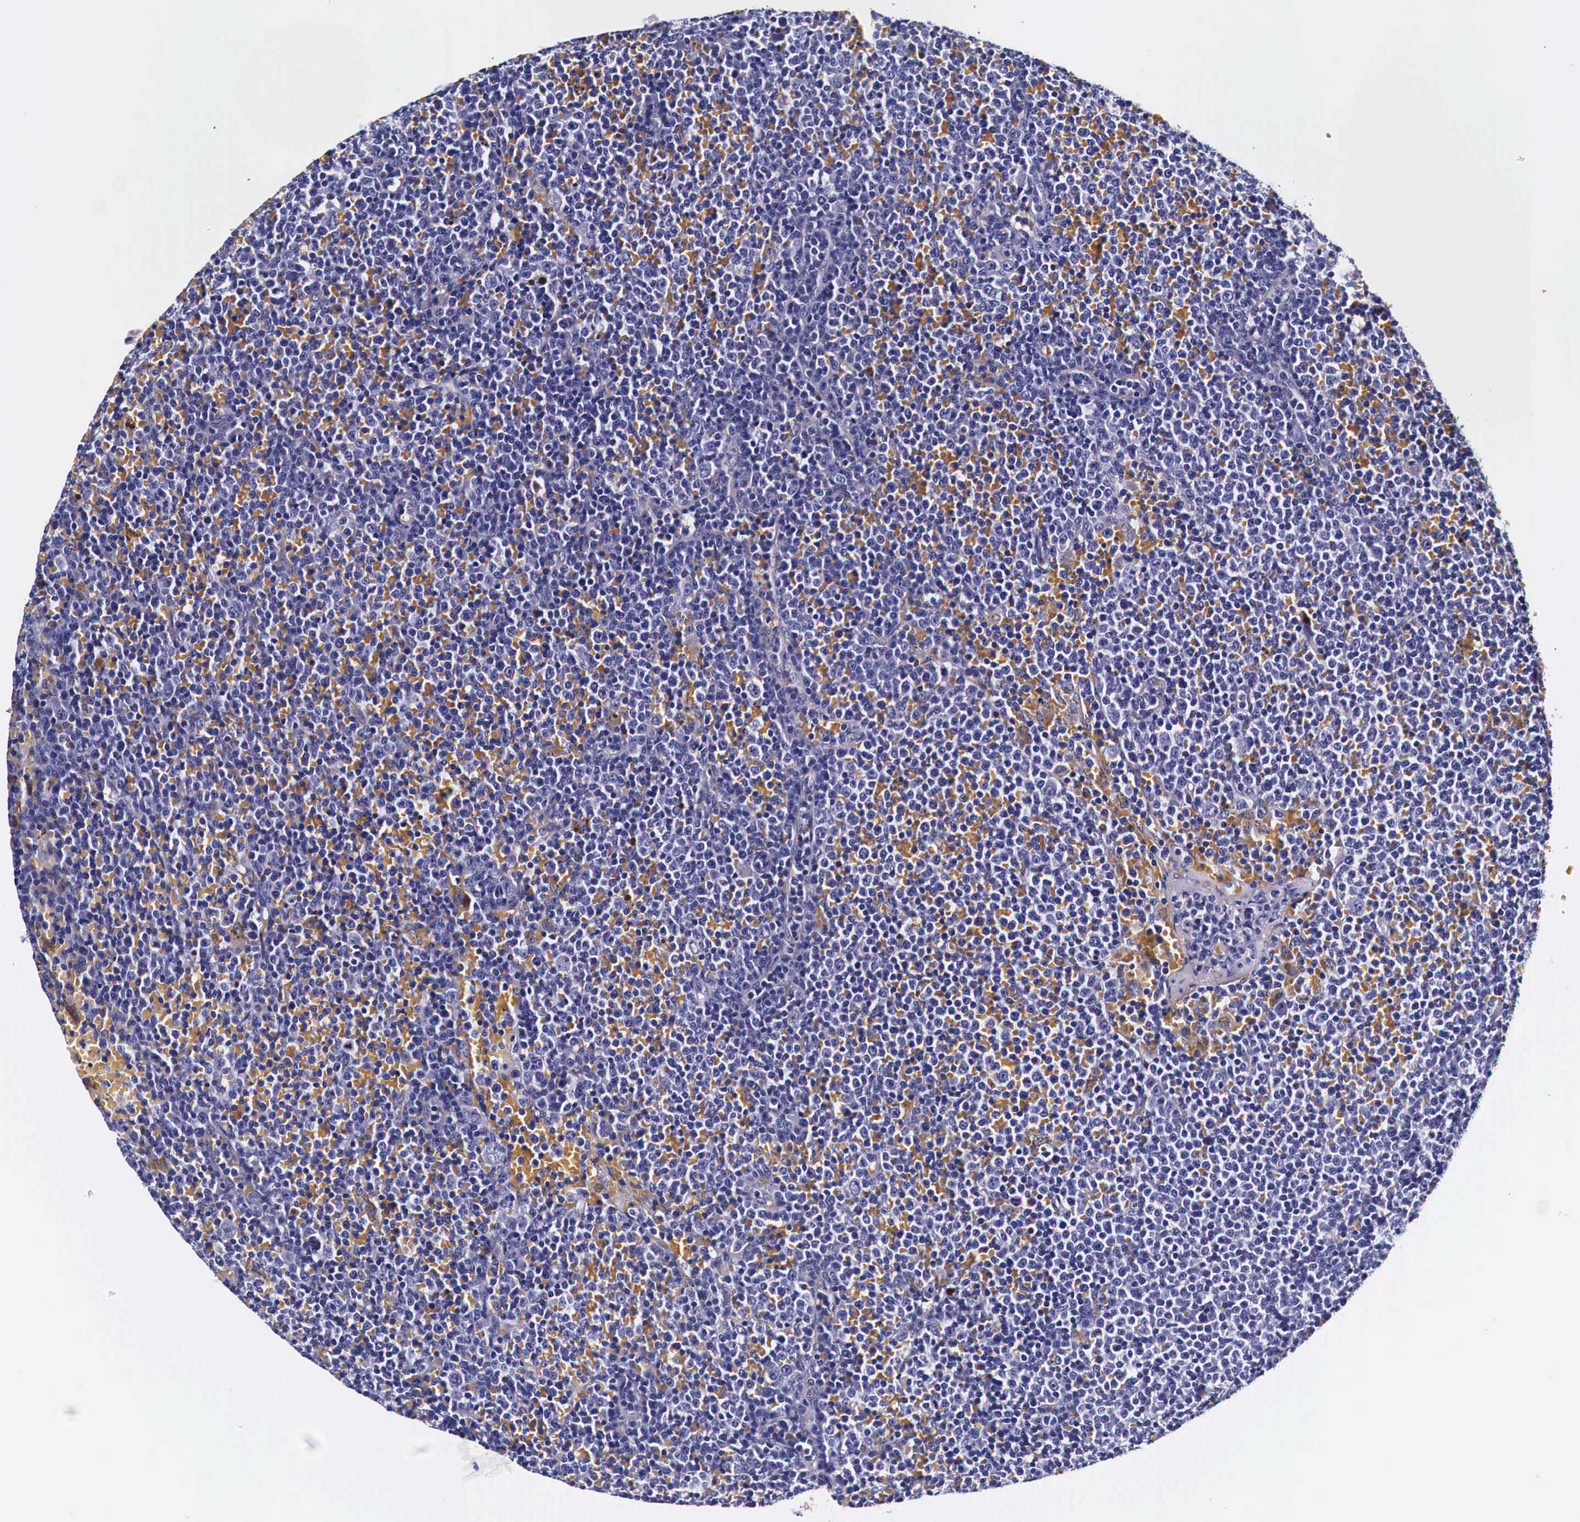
{"staining": {"intensity": "negative", "quantity": "none", "location": "none"}, "tissue": "lymphoma", "cell_type": "Tumor cells", "image_type": "cancer", "snomed": [{"axis": "morphology", "description": "Malignant lymphoma, non-Hodgkin's type, Low grade"}, {"axis": "topography", "description": "Lymph node"}], "caption": "A high-resolution image shows immunohistochemistry (IHC) staining of low-grade malignant lymphoma, non-Hodgkin's type, which shows no significant expression in tumor cells.", "gene": "HSPB1", "patient": {"sex": "male", "age": 50}}